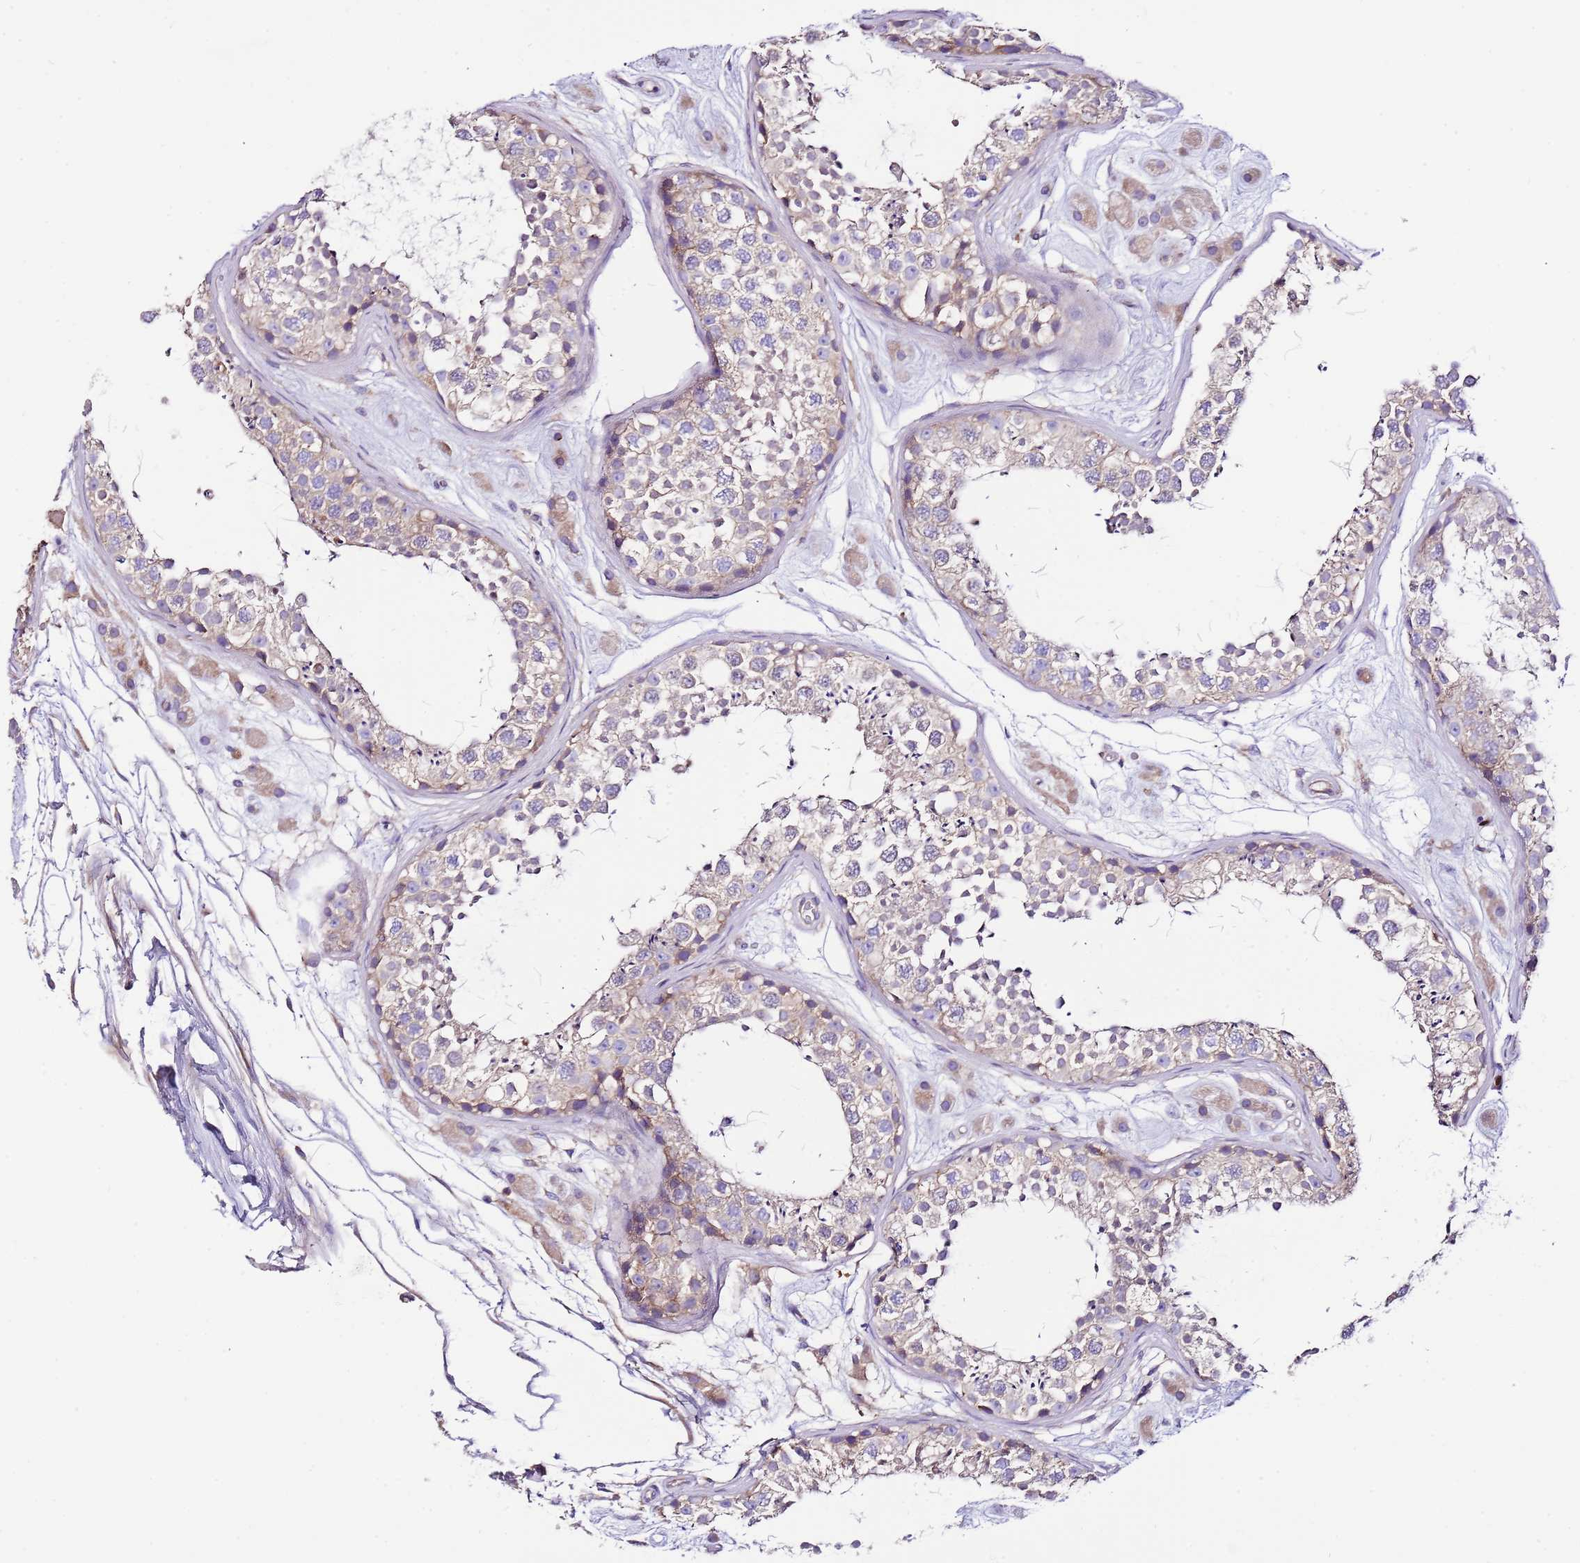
{"staining": {"intensity": "weak", "quantity": "25%-75%", "location": "cytoplasmic/membranous"}, "tissue": "testis", "cell_type": "Cells in seminiferous ducts", "image_type": "normal", "snomed": [{"axis": "morphology", "description": "Normal tissue, NOS"}, {"axis": "topography", "description": "Testis"}], "caption": "IHC image of benign testis: human testis stained using immunohistochemistry demonstrates low levels of weak protein expression localized specifically in the cytoplasmic/membranous of cells in seminiferous ducts, appearing as a cytoplasmic/membranous brown color.", "gene": "RPS10", "patient": {"sex": "male", "age": 25}}